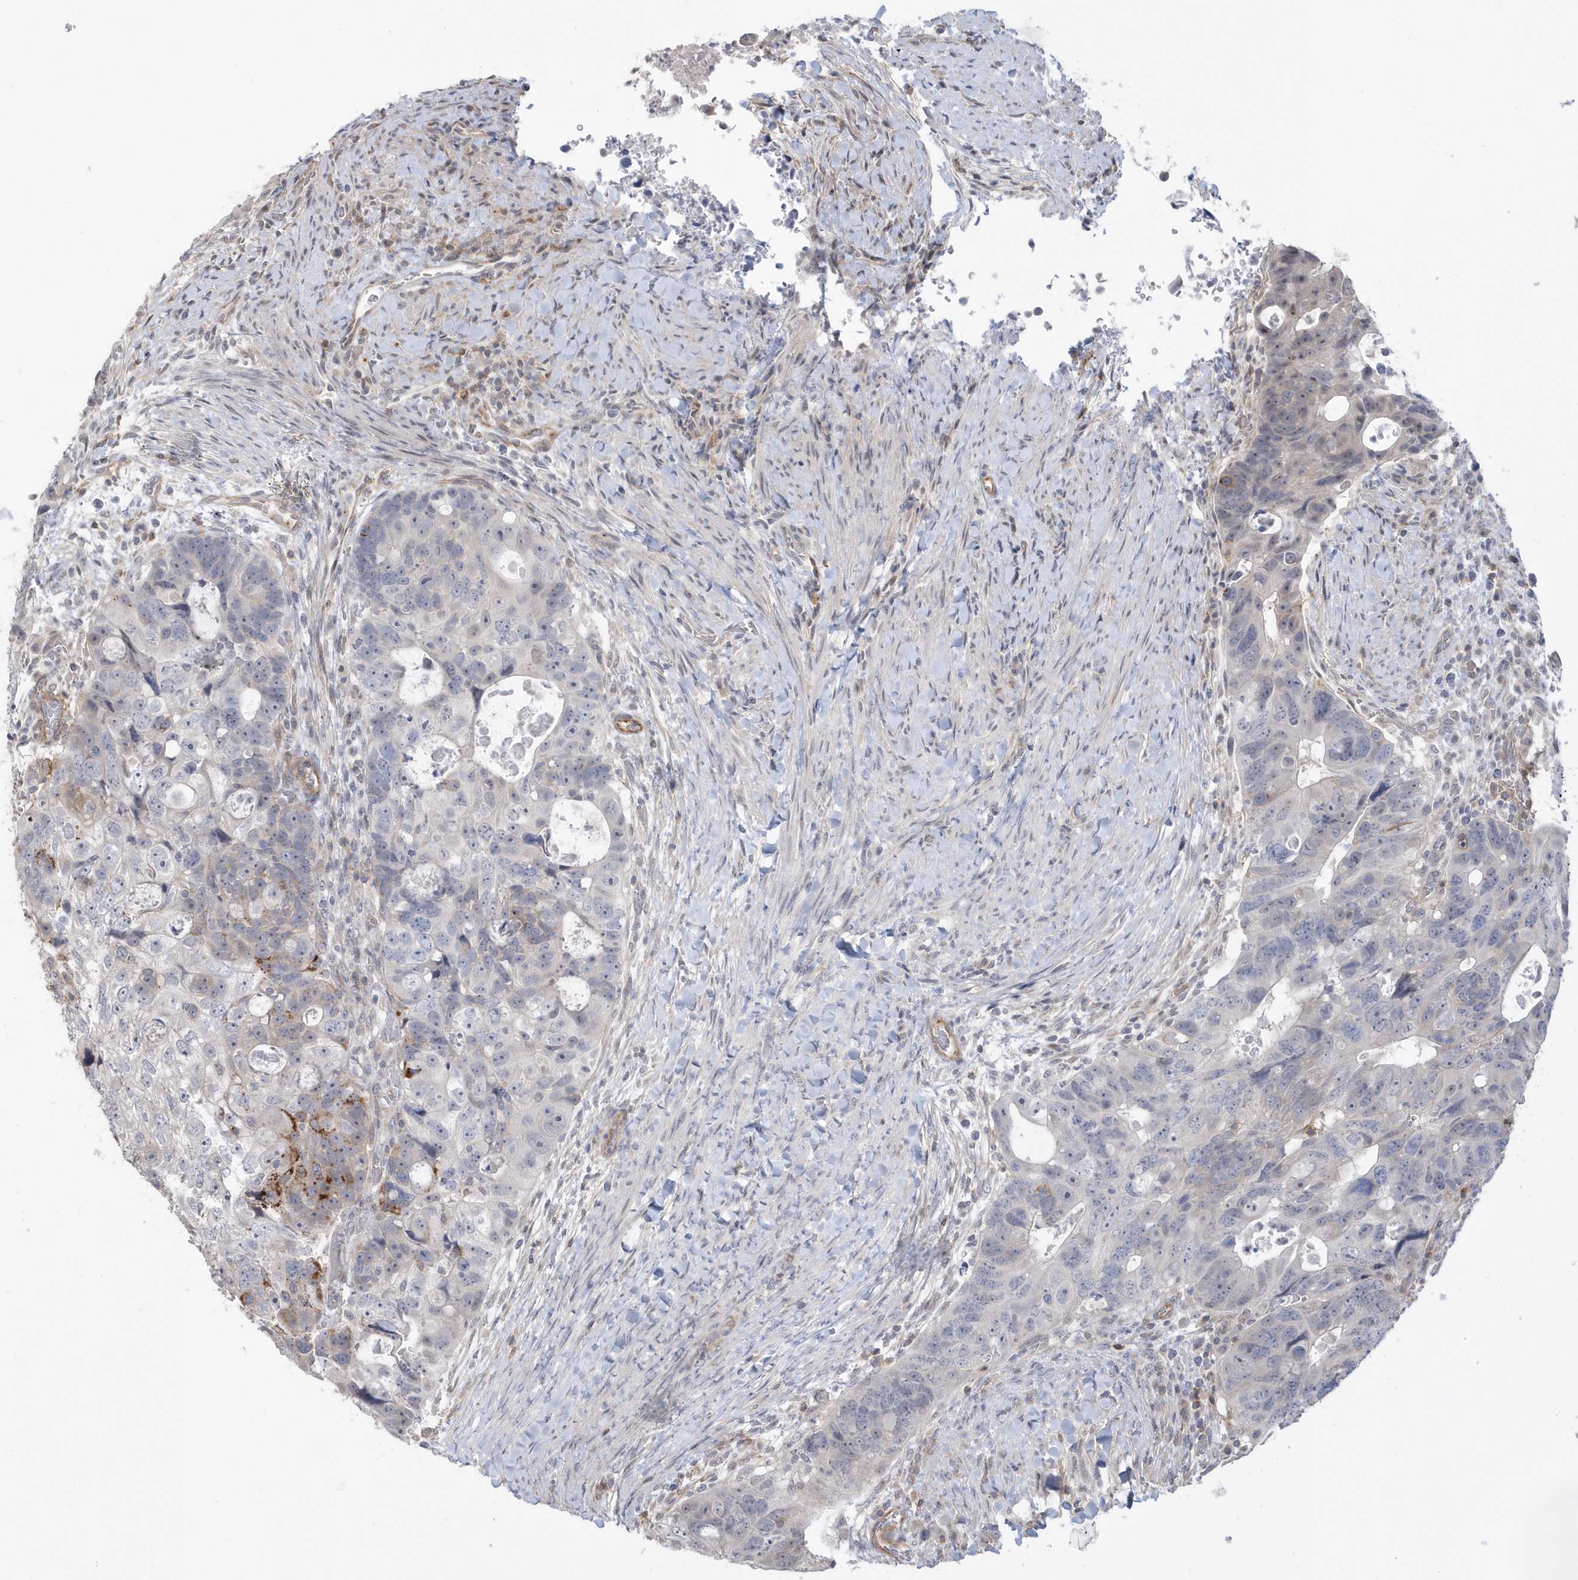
{"staining": {"intensity": "moderate", "quantity": "<25%", "location": "cytoplasmic/membranous"}, "tissue": "colorectal cancer", "cell_type": "Tumor cells", "image_type": "cancer", "snomed": [{"axis": "morphology", "description": "Adenocarcinoma, NOS"}, {"axis": "topography", "description": "Rectum"}], "caption": "Immunohistochemistry of human colorectal cancer (adenocarcinoma) demonstrates low levels of moderate cytoplasmic/membranous positivity in about <25% of tumor cells.", "gene": "CRIP3", "patient": {"sex": "male", "age": 59}}